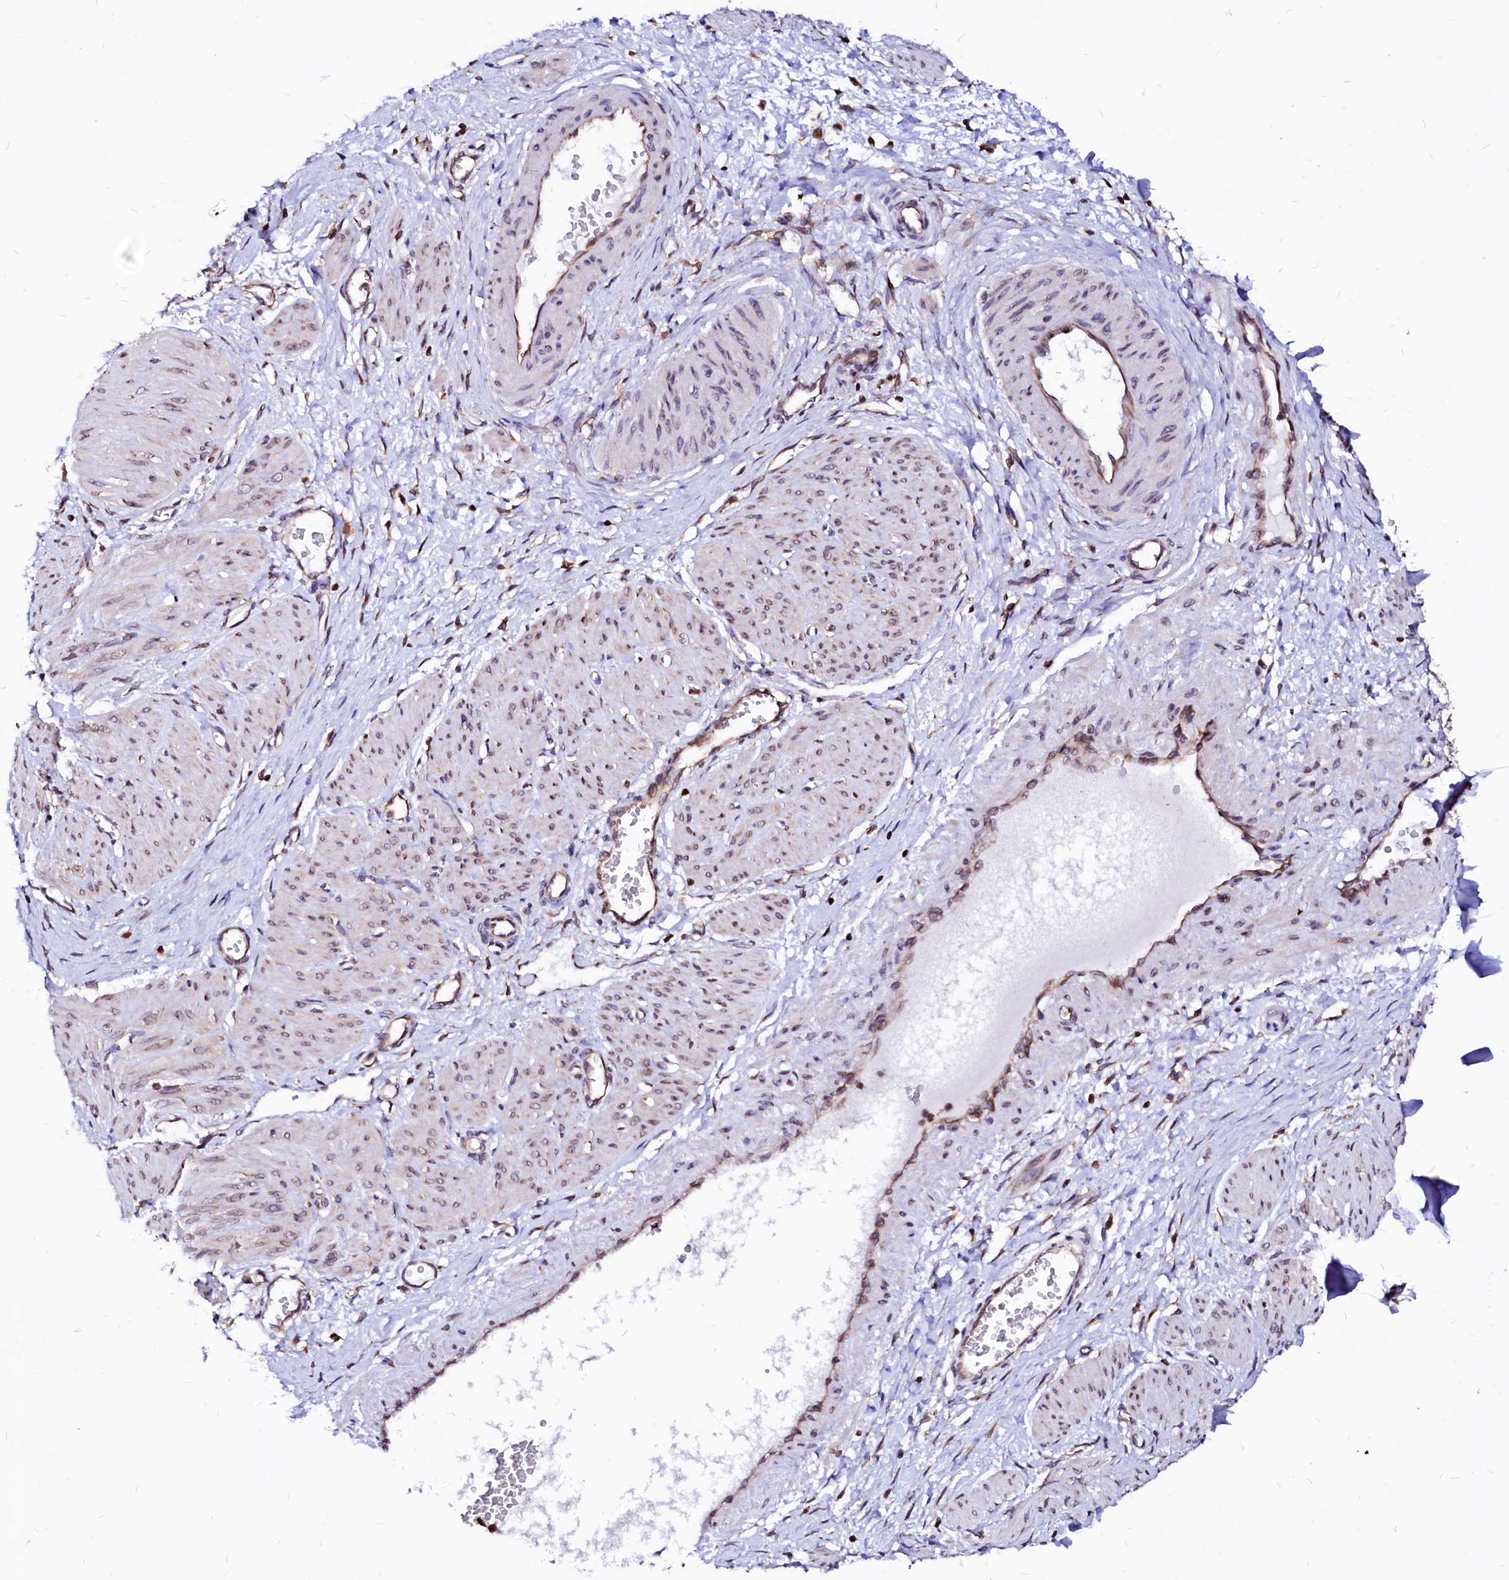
{"staining": {"intensity": "negative", "quantity": "none", "location": "none"}, "tissue": "smooth muscle", "cell_type": "Smooth muscle cells", "image_type": "normal", "snomed": [{"axis": "morphology", "description": "Normal tissue, NOS"}, {"axis": "topography", "description": "Endometrium"}], "caption": "High magnification brightfield microscopy of benign smooth muscle stained with DAB (brown) and counterstained with hematoxylin (blue): smooth muscle cells show no significant expression.", "gene": "DERL1", "patient": {"sex": "female", "age": 33}}